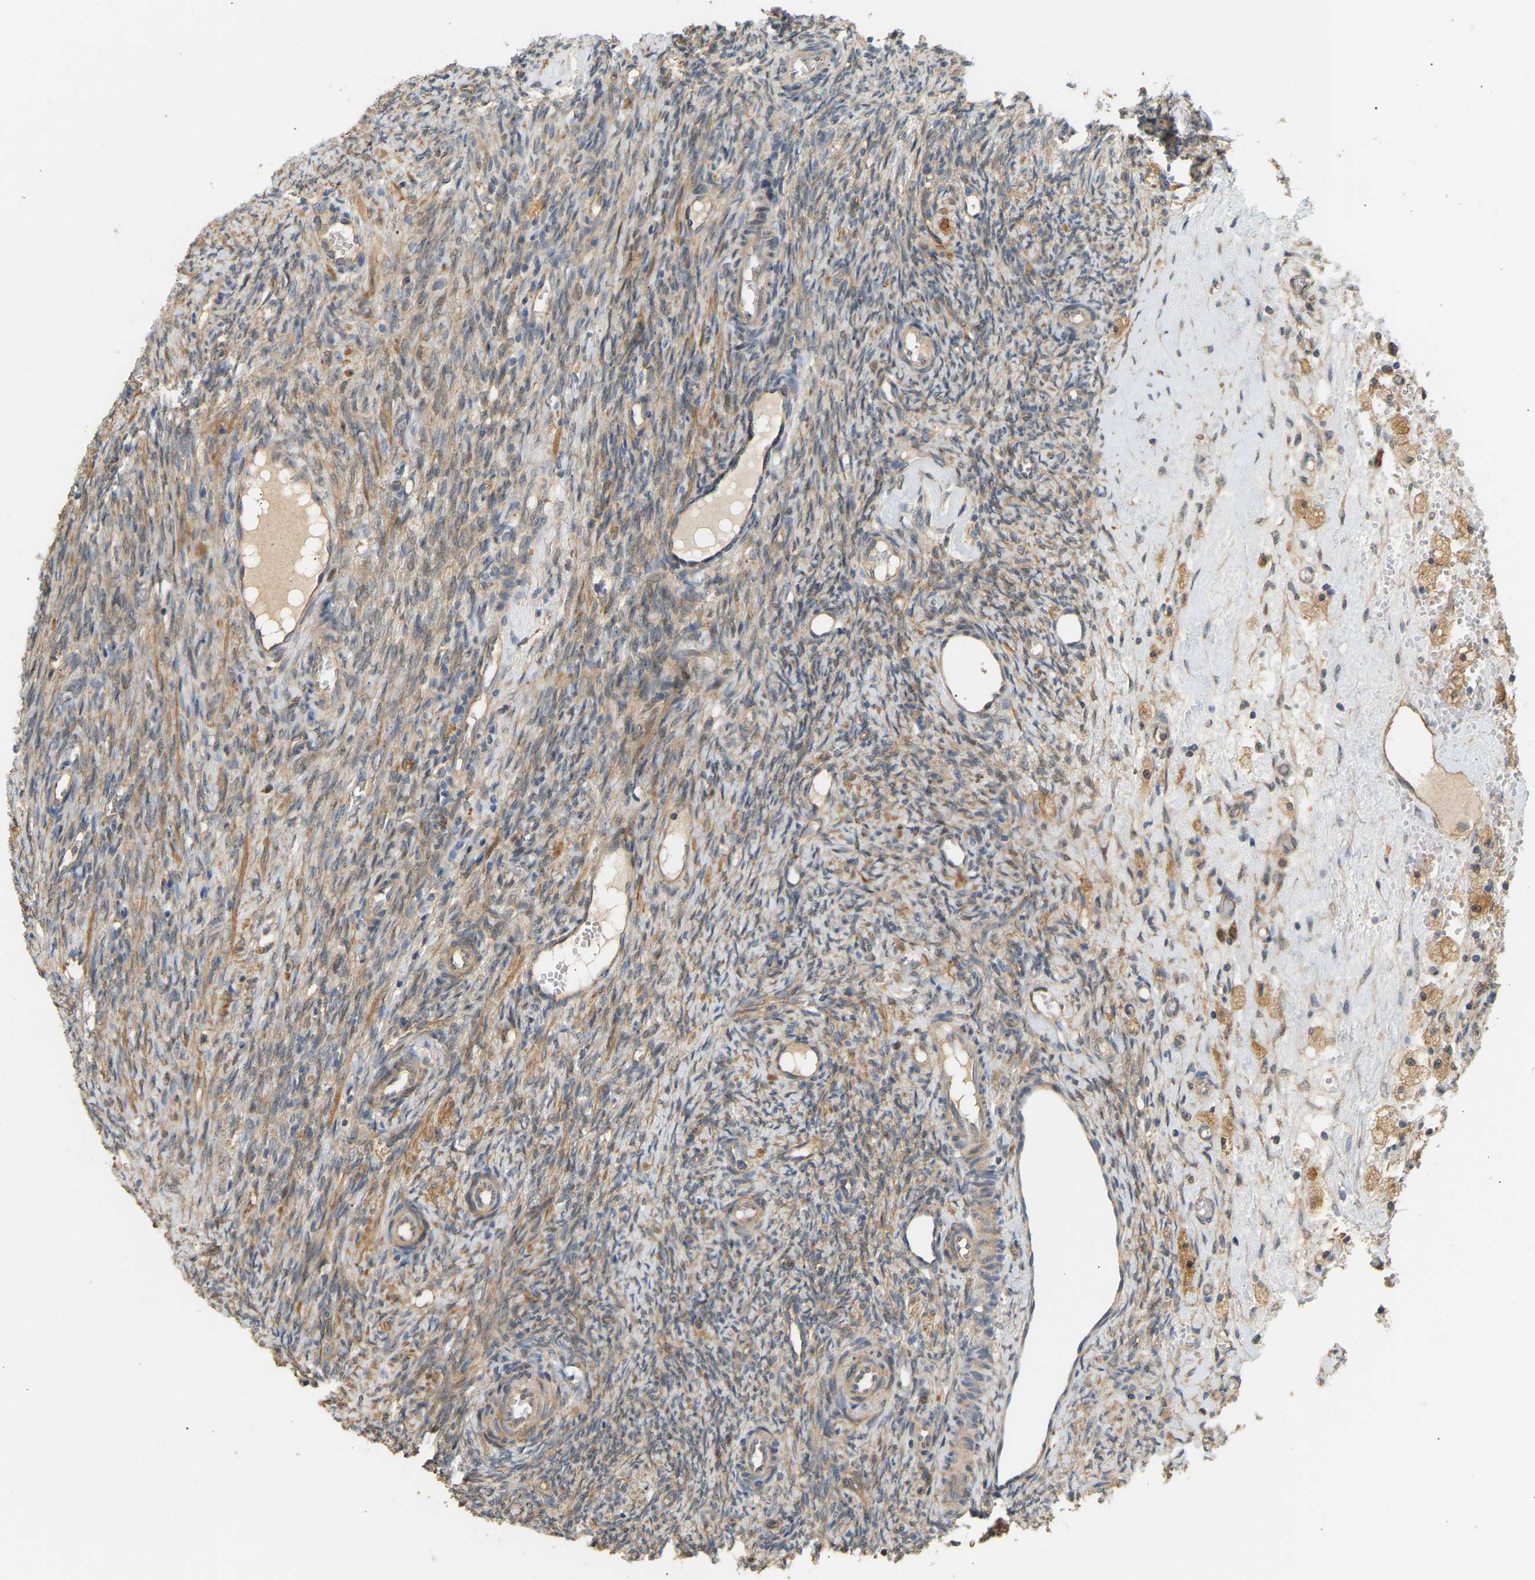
{"staining": {"intensity": "moderate", "quantity": ">75%", "location": "cytoplasmic/membranous"}, "tissue": "ovary", "cell_type": "Follicle cells", "image_type": "normal", "snomed": [{"axis": "morphology", "description": "Normal tissue, NOS"}, {"axis": "topography", "description": "Ovary"}], "caption": "A micrograph showing moderate cytoplasmic/membranous positivity in about >75% of follicle cells in benign ovary, as visualized by brown immunohistochemical staining.", "gene": "RGL1", "patient": {"sex": "female", "age": 41}}